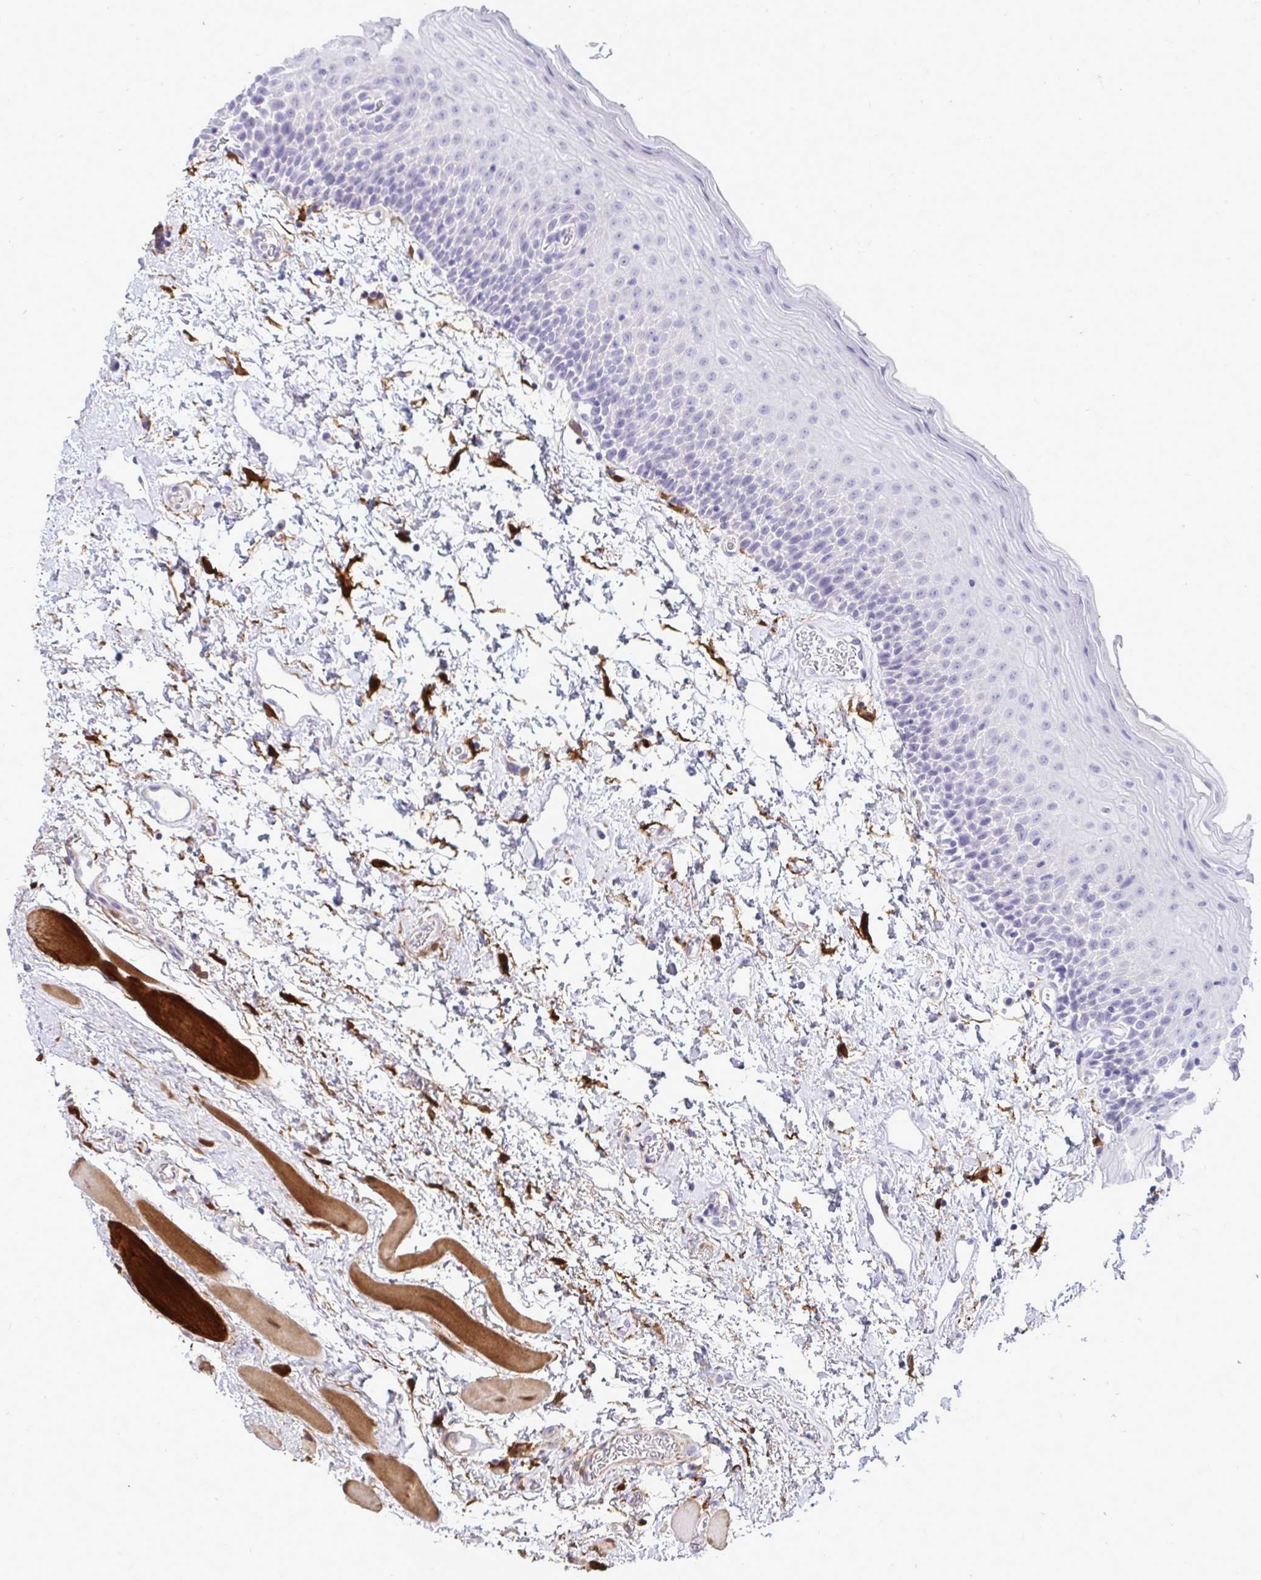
{"staining": {"intensity": "negative", "quantity": "none", "location": "none"}, "tissue": "oral mucosa", "cell_type": "Squamous epithelial cells", "image_type": "normal", "snomed": [{"axis": "morphology", "description": "Normal tissue, NOS"}, {"axis": "topography", "description": "Oral tissue"}], "caption": "Squamous epithelial cells show no significant expression in unremarkable oral mucosa. (Brightfield microscopy of DAB (3,3'-diaminobenzidine) IHC at high magnification).", "gene": "HSPB6", "patient": {"sex": "female", "age": 82}}